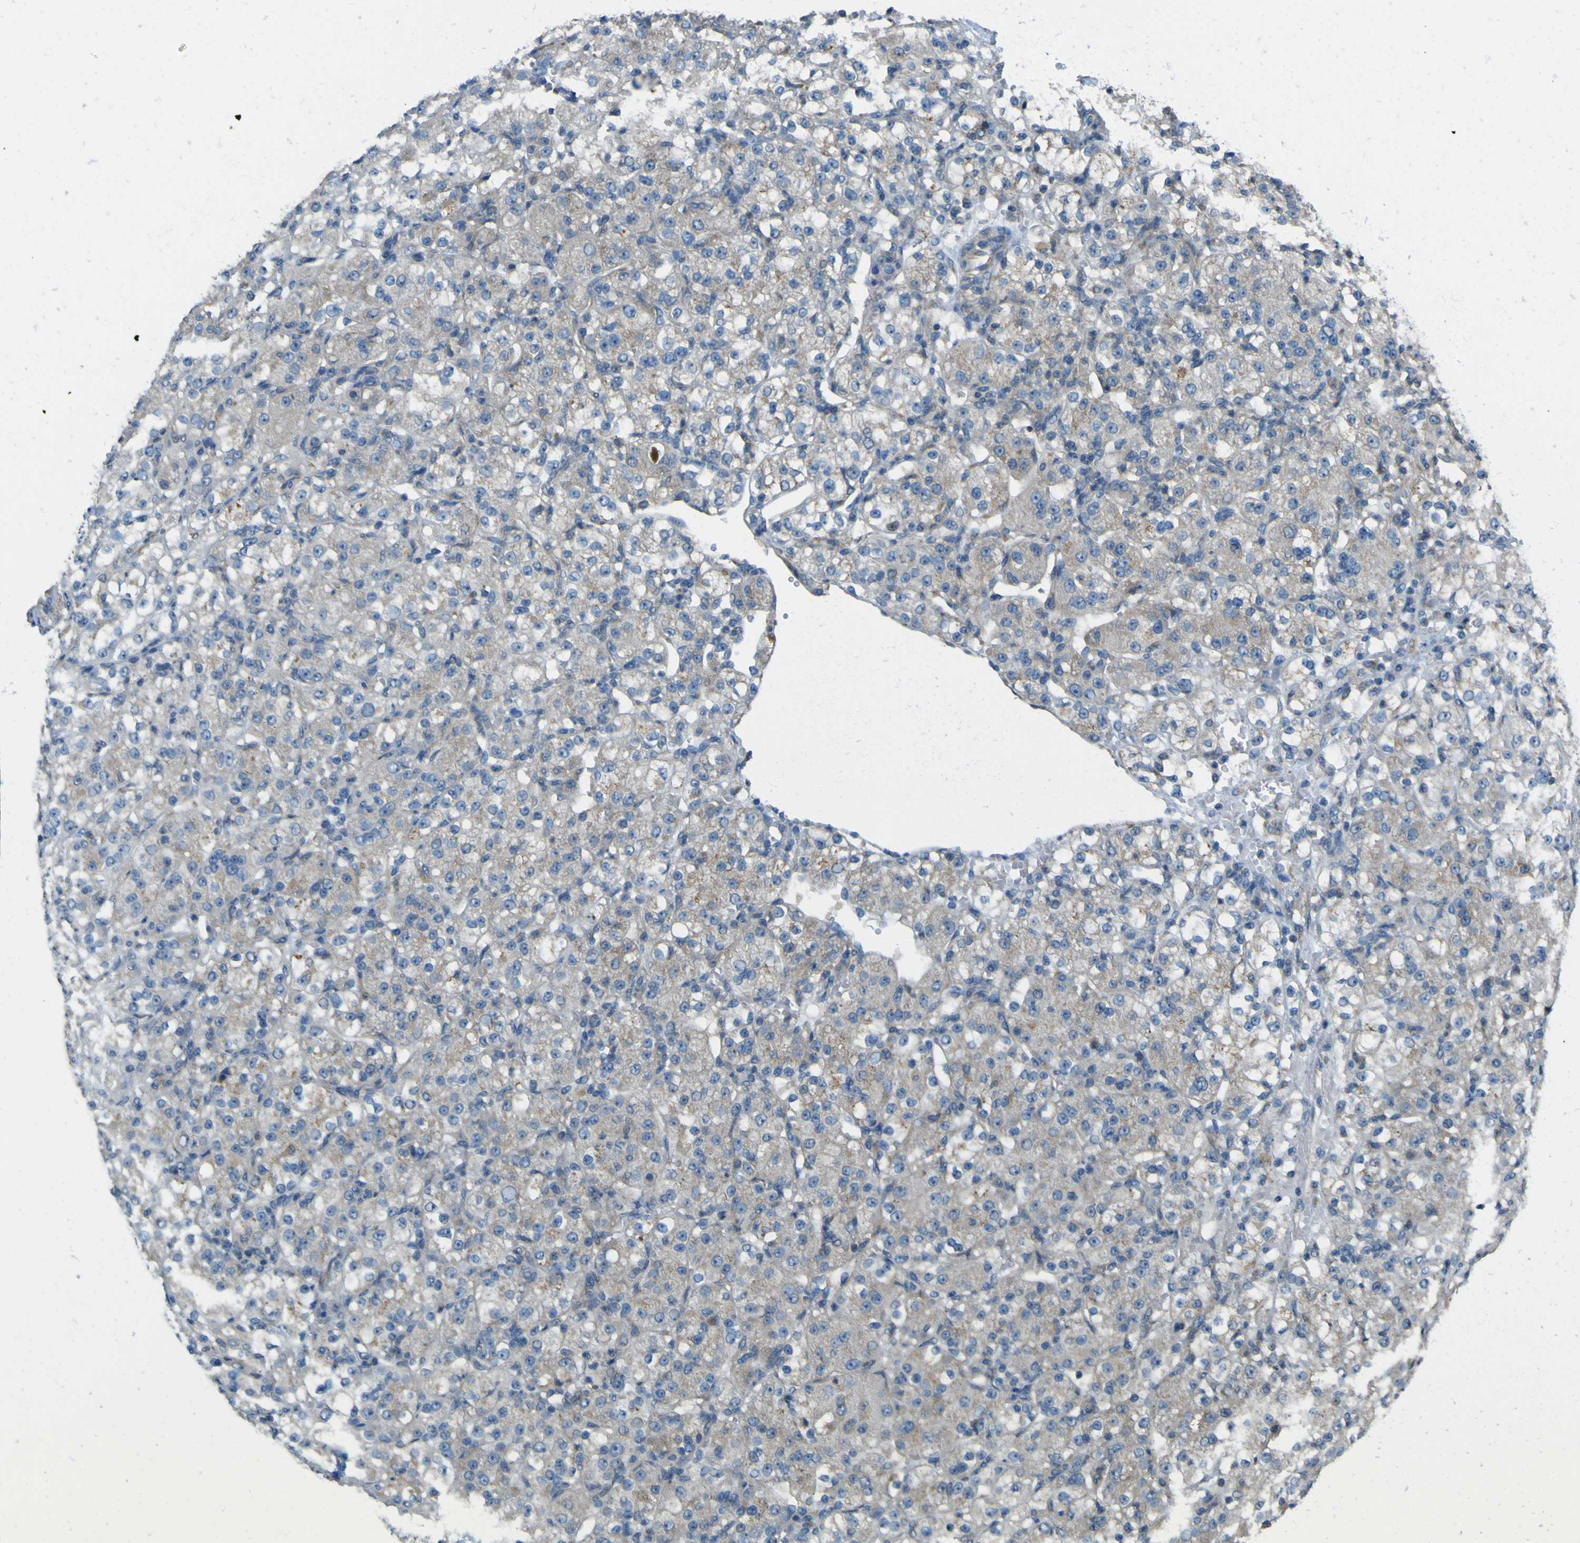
{"staining": {"intensity": "weak", "quantity": "25%-75%", "location": "cytoplasmic/membranous"}, "tissue": "renal cancer", "cell_type": "Tumor cells", "image_type": "cancer", "snomed": [{"axis": "morphology", "description": "Normal tissue, NOS"}, {"axis": "morphology", "description": "Adenocarcinoma, NOS"}, {"axis": "topography", "description": "Kidney"}], "caption": "Renal cancer (adenocarcinoma) stained with IHC shows weak cytoplasmic/membranous positivity in about 25%-75% of tumor cells.", "gene": "NAALADL2", "patient": {"sex": "male", "age": 61}}